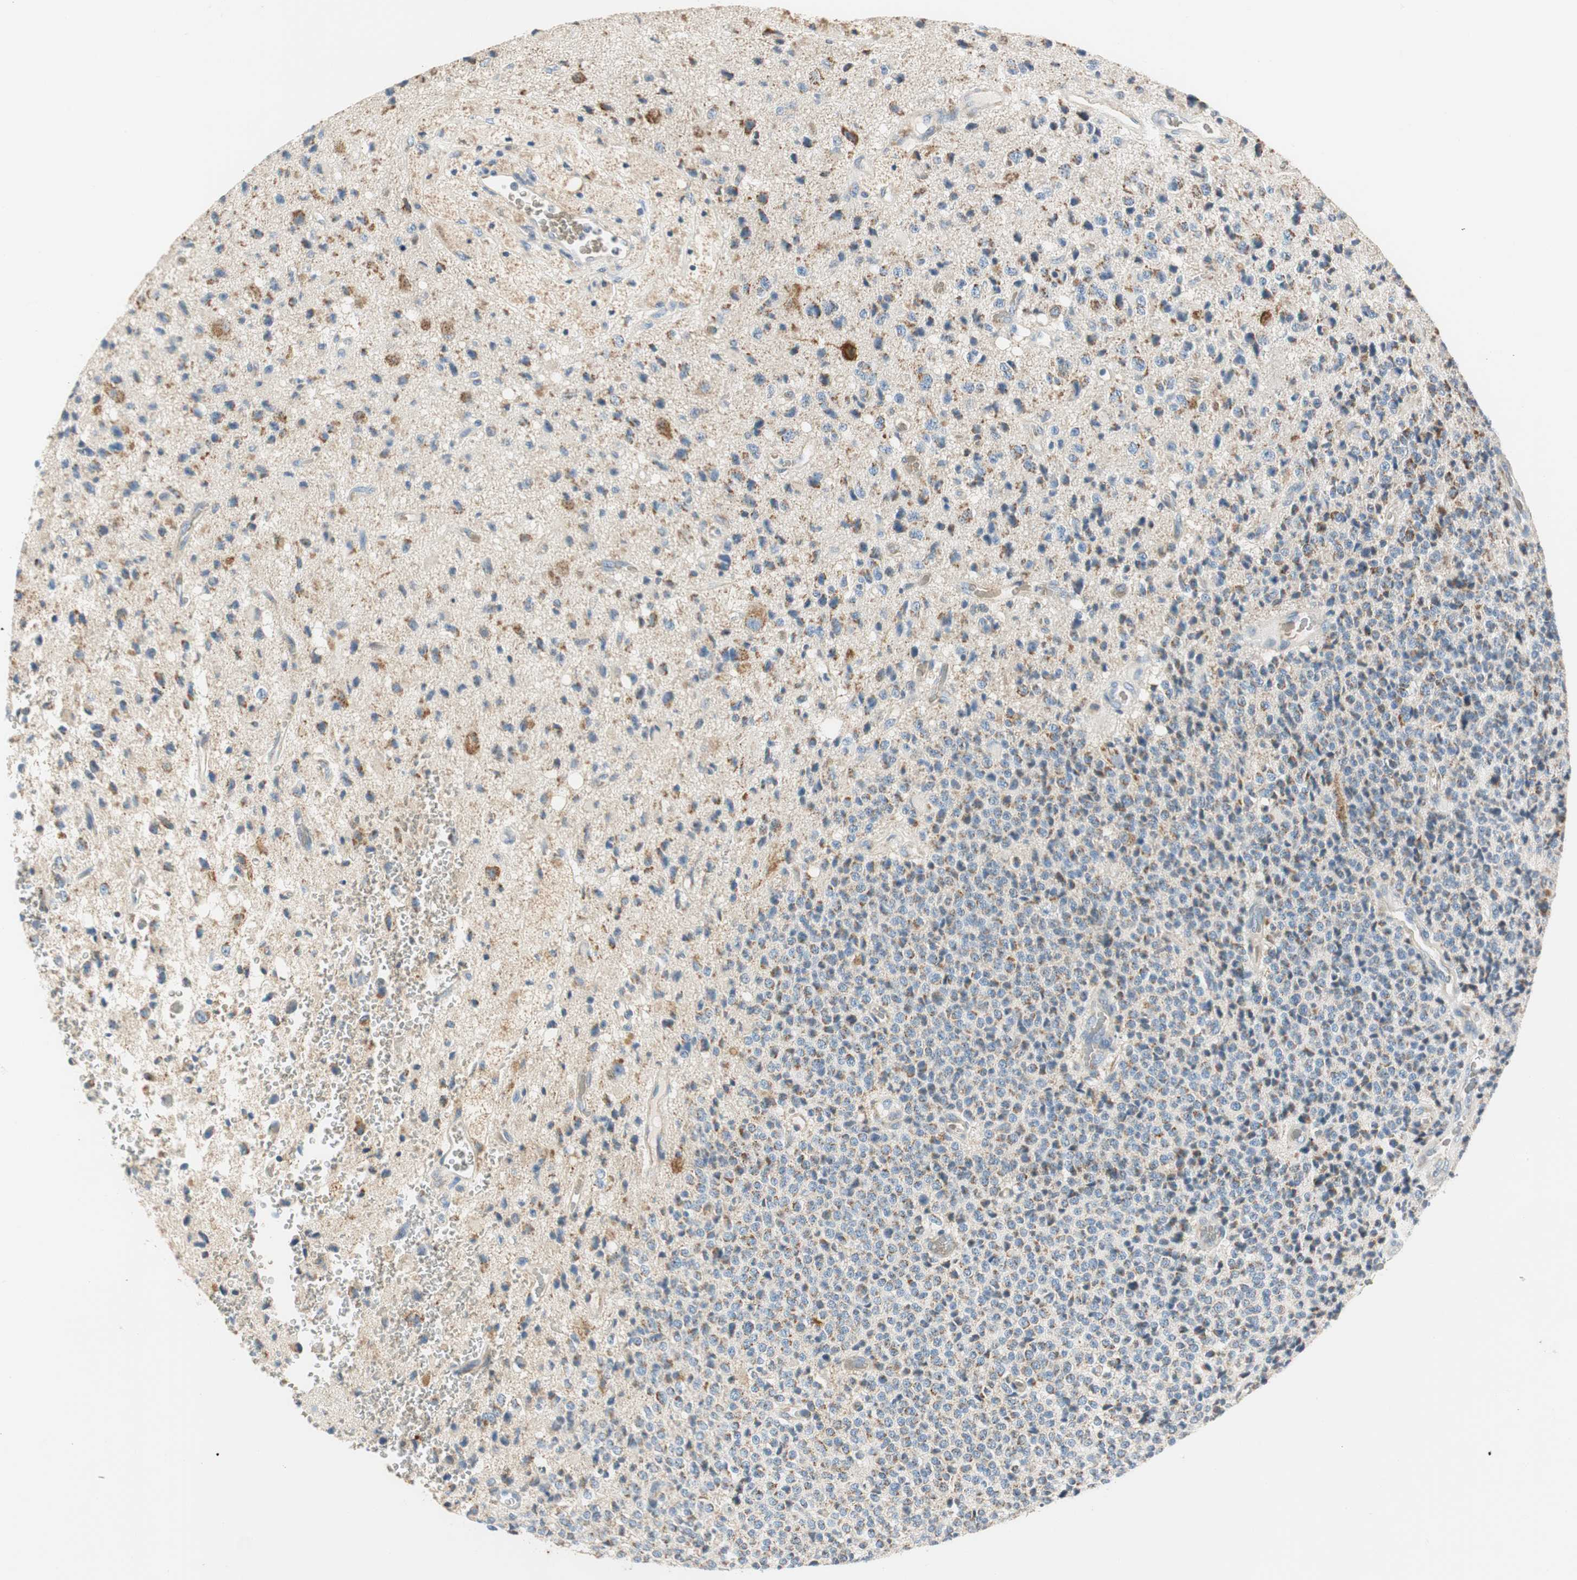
{"staining": {"intensity": "moderate", "quantity": "25%-75%", "location": "cytoplasmic/membranous"}, "tissue": "glioma", "cell_type": "Tumor cells", "image_type": "cancer", "snomed": [{"axis": "morphology", "description": "Glioma, malignant, High grade"}, {"axis": "topography", "description": "pancreas cauda"}], "caption": "Protein expression by IHC reveals moderate cytoplasmic/membranous staining in approximately 25%-75% of tumor cells in glioma. Nuclei are stained in blue.", "gene": "RORB", "patient": {"sex": "male", "age": 60}}